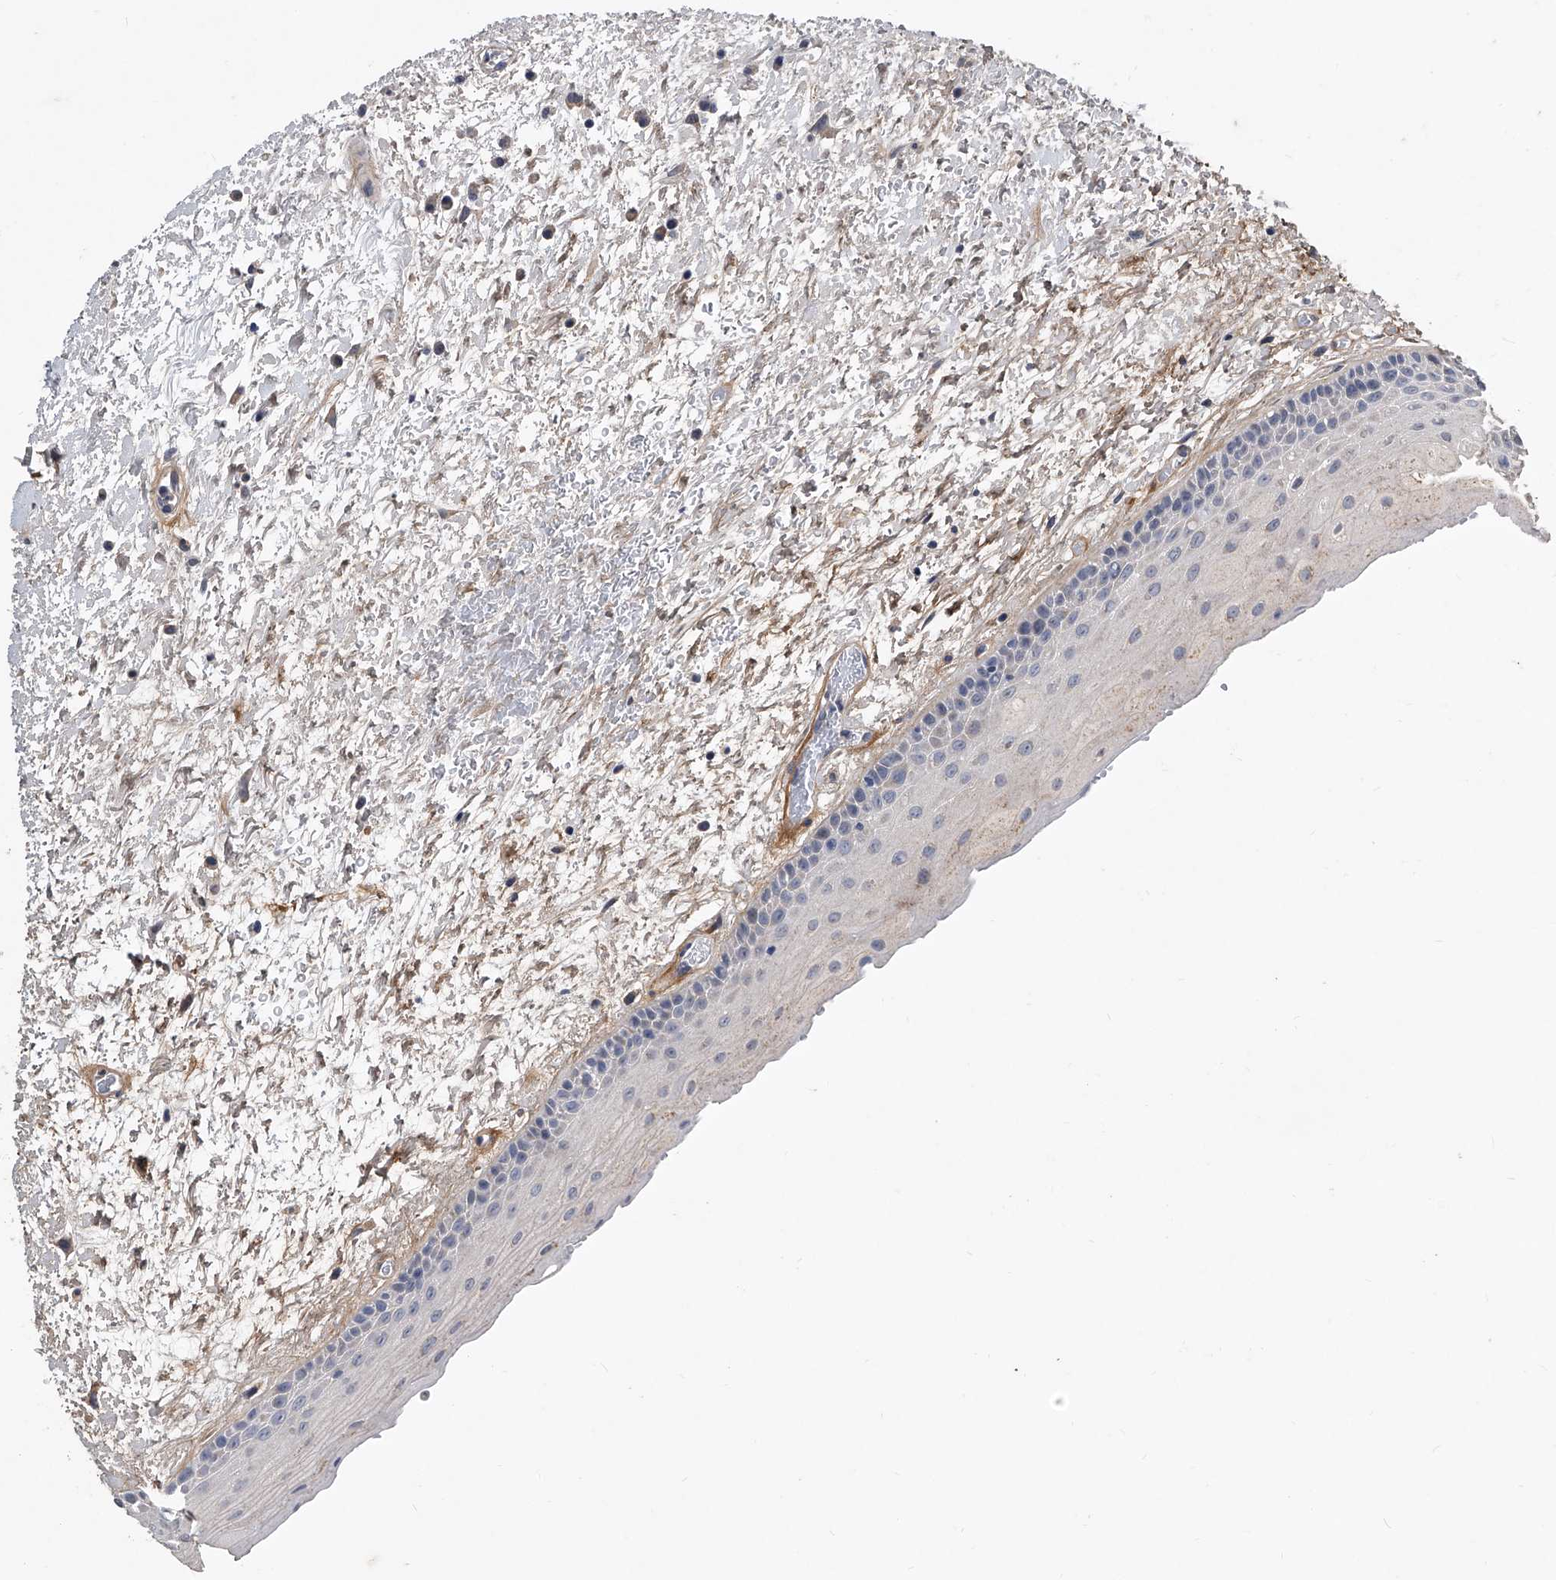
{"staining": {"intensity": "negative", "quantity": "none", "location": "none"}, "tissue": "oral mucosa", "cell_type": "Squamous epithelial cells", "image_type": "normal", "snomed": [{"axis": "morphology", "description": "Normal tissue, NOS"}, {"axis": "topography", "description": "Oral tissue"}], "caption": "Histopathology image shows no significant protein expression in squamous epithelial cells of benign oral mucosa.", "gene": "PHACTR1", "patient": {"sex": "female", "age": 76}}